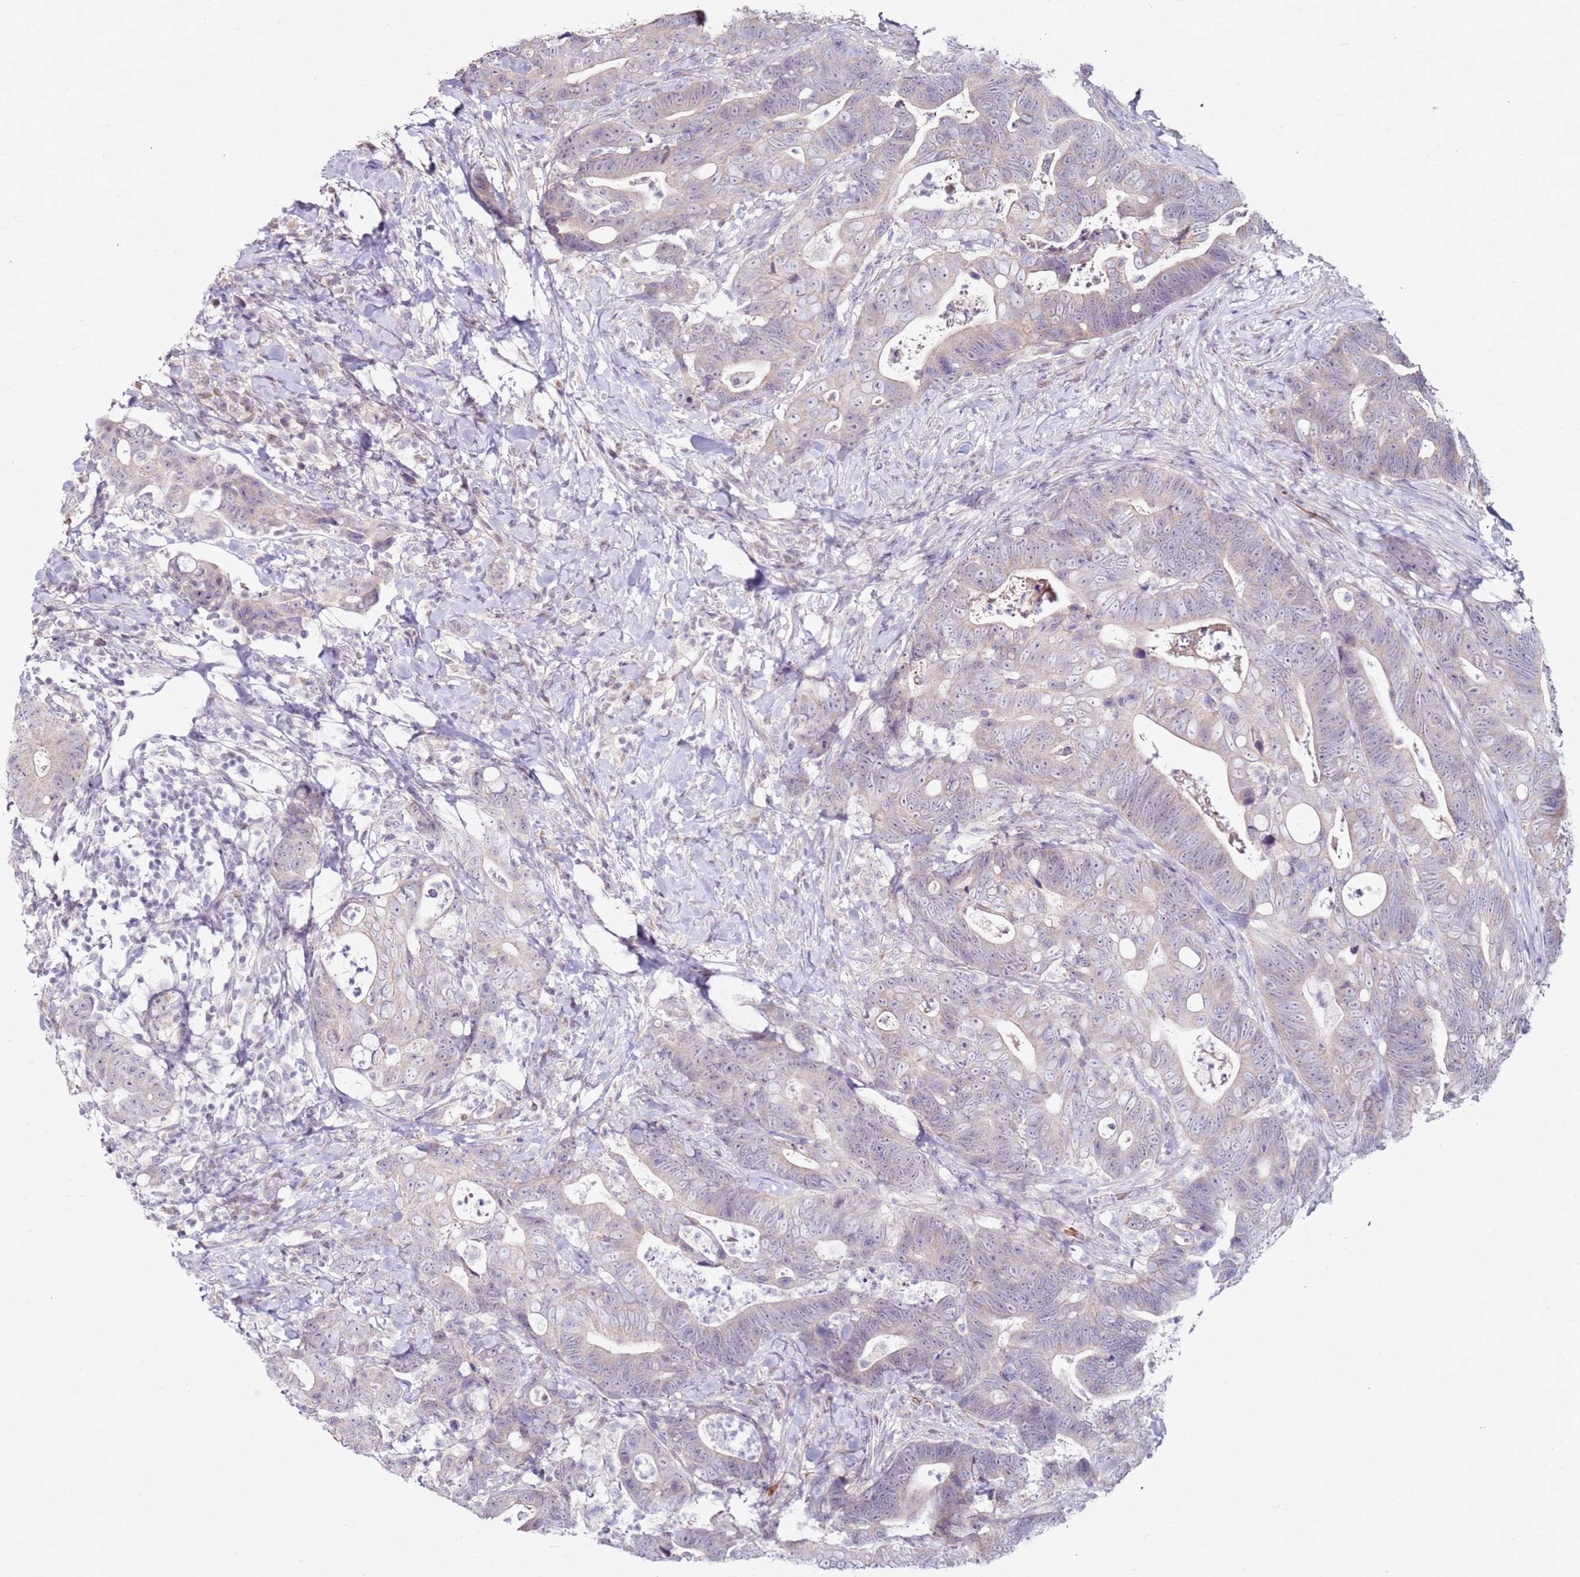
{"staining": {"intensity": "negative", "quantity": "none", "location": "none"}, "tissue": "colorectal cancer", "cell_type": "Tumor cells", "image_type": "cancer", "snomed": [{"axis": "morphology", "description": "Adenocarcinoma, NOS"}, {"axis": "topography", "description": "Colon"}], "caption": "High power microscopy image of an immunohistochemistry micrograph of colorectal cancer, revealing no significant positivity in tumor cells.", "gene": "RARS2", "patient": {"sex": "female", "age": 82}}